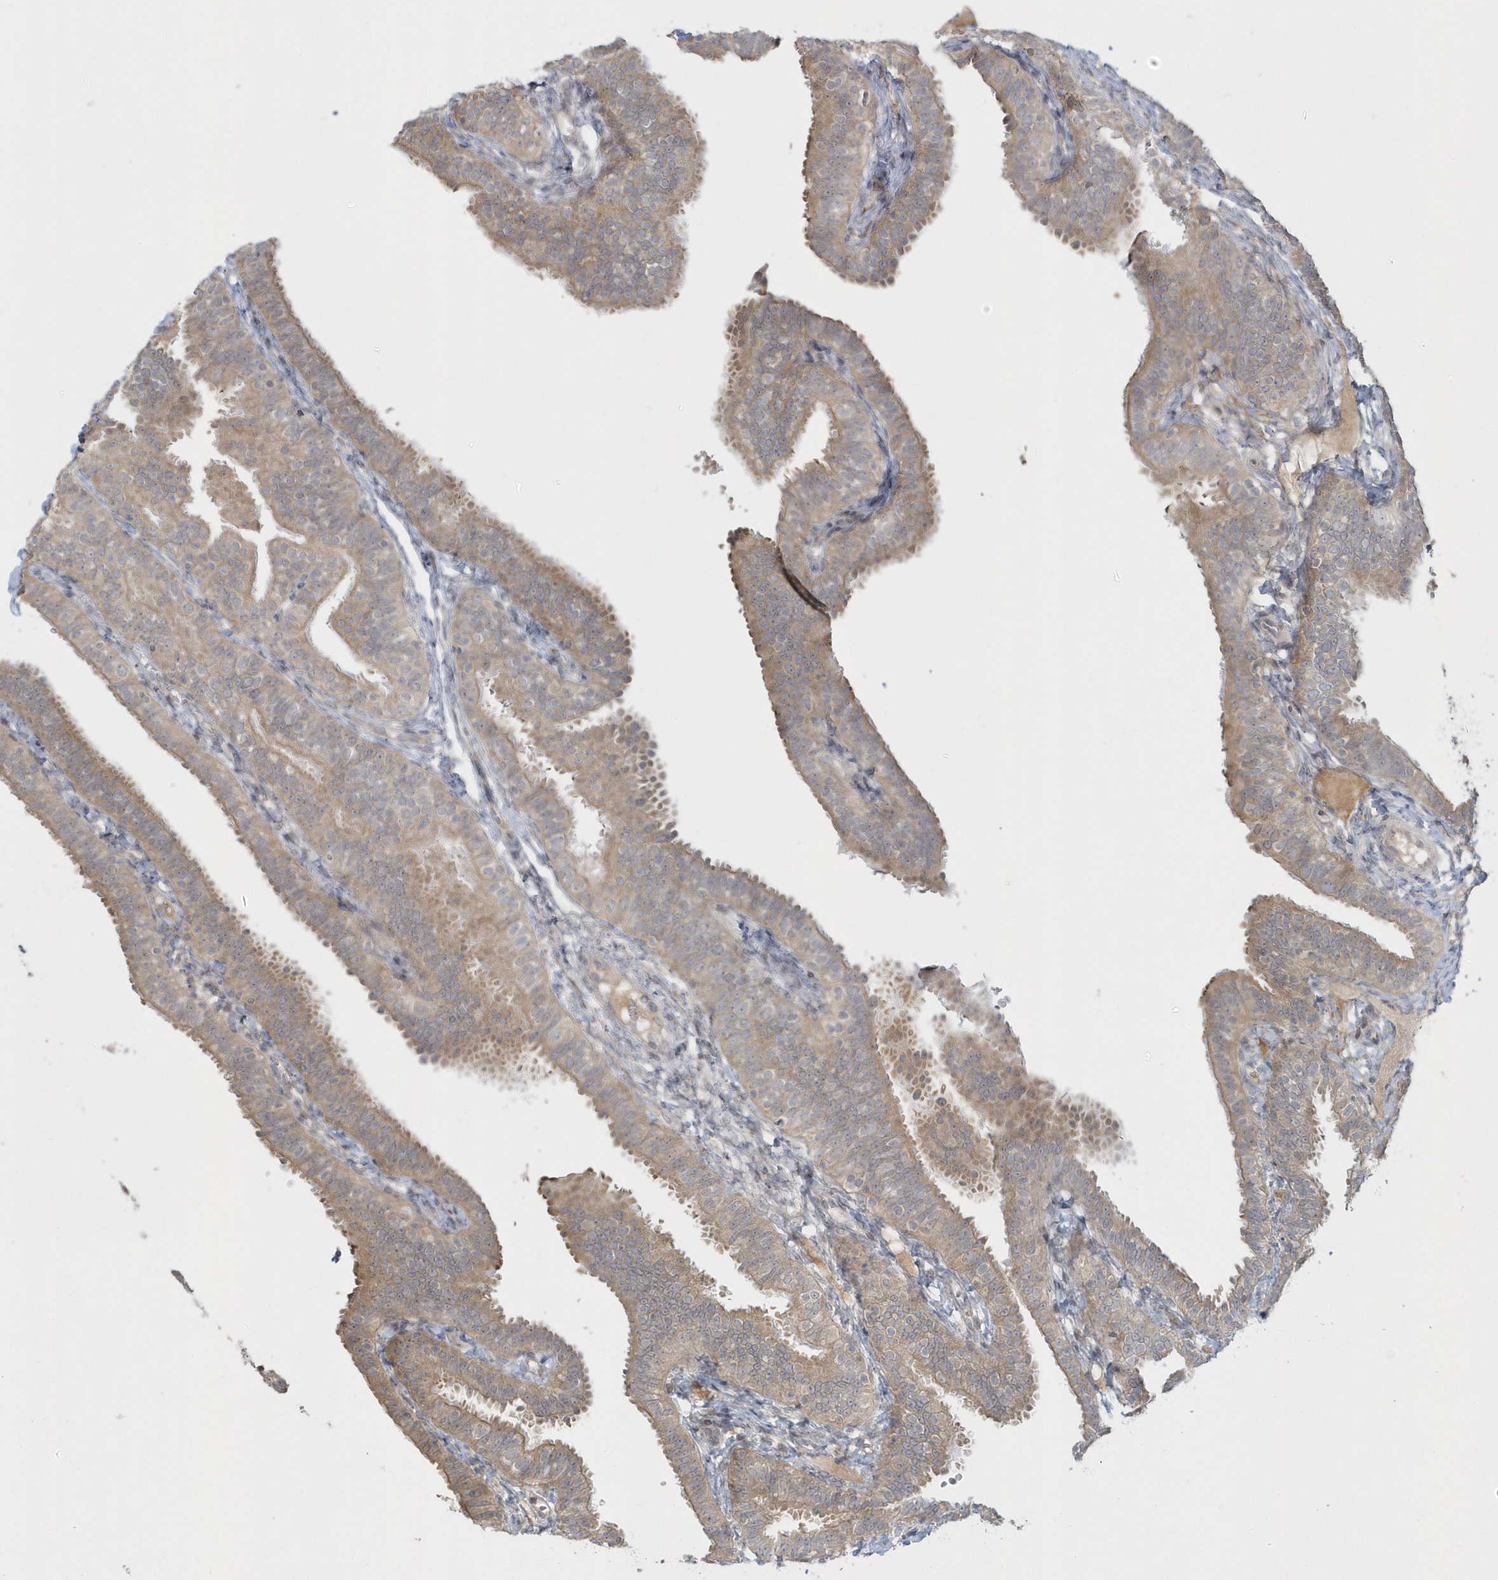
{"staining": {"intensity": "moderate", "quantity": "25%-75%", "location": "cytoplasmic/membranous"}, "tissue": "fallopian tube", "cell_type": "Glandular cells", "image_type": "normal", "snomed": [{"axis": "morphology", "description": "Normal tissue, NOS"}, {"axis": "topography", "description": "Fallopian tube"}], "caption": "Protein expression analysis of unremarkable fallopian tube shows moderate cytoplasmic/membranous staining in approximately 25%-75% of glandular cells. The protein is shown in brown color, while the nuclei are stained blue.", "gene": "BLTP3A", "patient": {"sex": "female", "age": 35}}